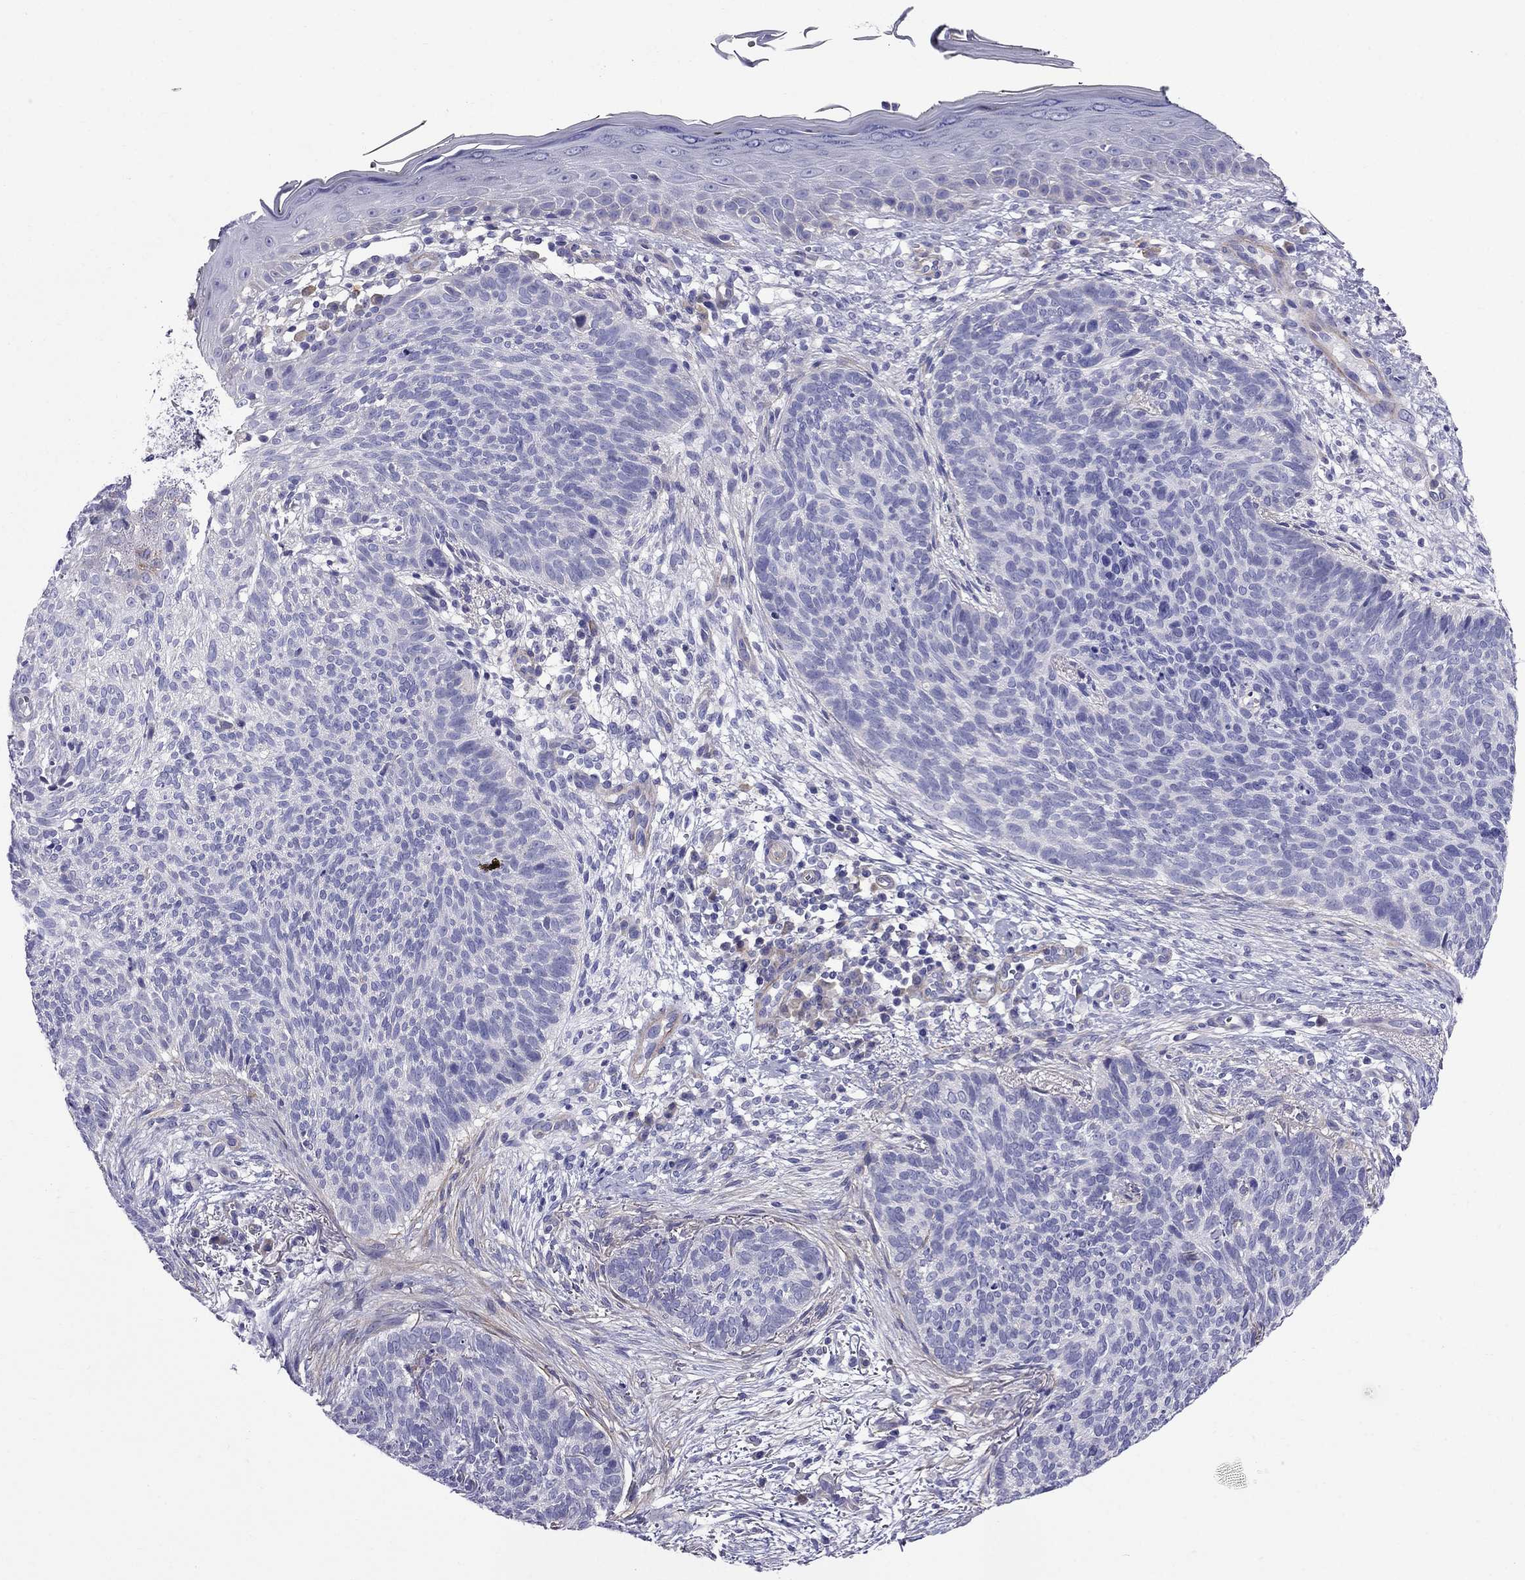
{"staining": {"intensity": "negative", "quantity": "none", "location": "none"}, "tissue": "skin cancer", "cell_type": "Tumor cells", "image_type": "cancer", "snomed": [{"axis": "morphology", "description": "Basal cell carcinoma"}, {"axis": "topography", "description": "Skin"}], "caption": "There is no significant positivity in tumor cells of skin cancer.", "gene": "GPR50", "patient": {"sex": "male", "age": 64}}